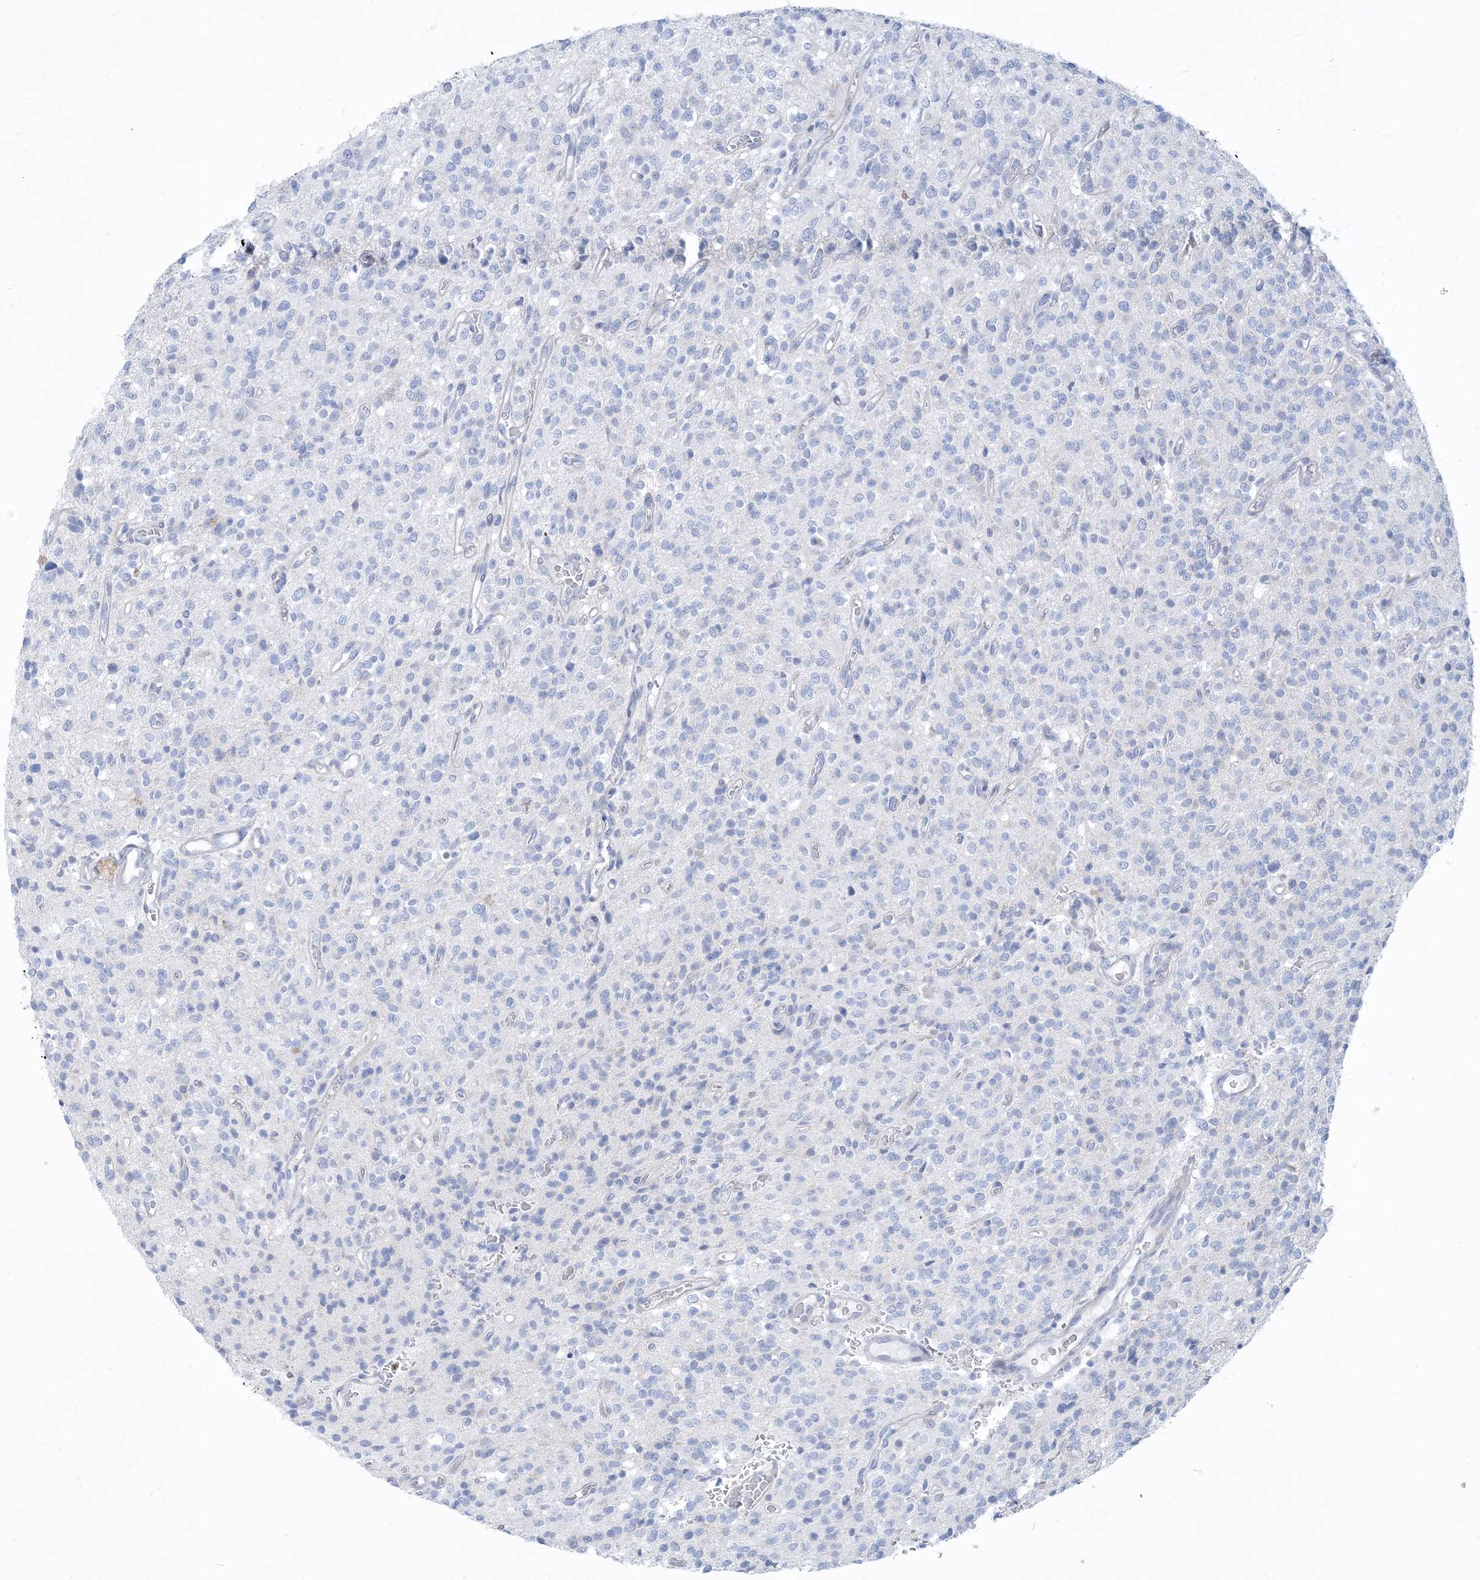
{"staining": {"intensity": "negative", "quantity": "none", "location": "none"}, "tissue": "glioma", "cell_type": "Tumor cells", "image_type": "cancer", "snomed": [{"axis": "morphology", "description": "Glioma, malignant, High grade"}, {"axis": "topography", "description": "Brain"}], "caption": "The IHC photomicrograph has no significant positivity in tumor cells of glioma tissue.", "gene": "MOXD1", "patient": {"sex": "male", "age": 34}}